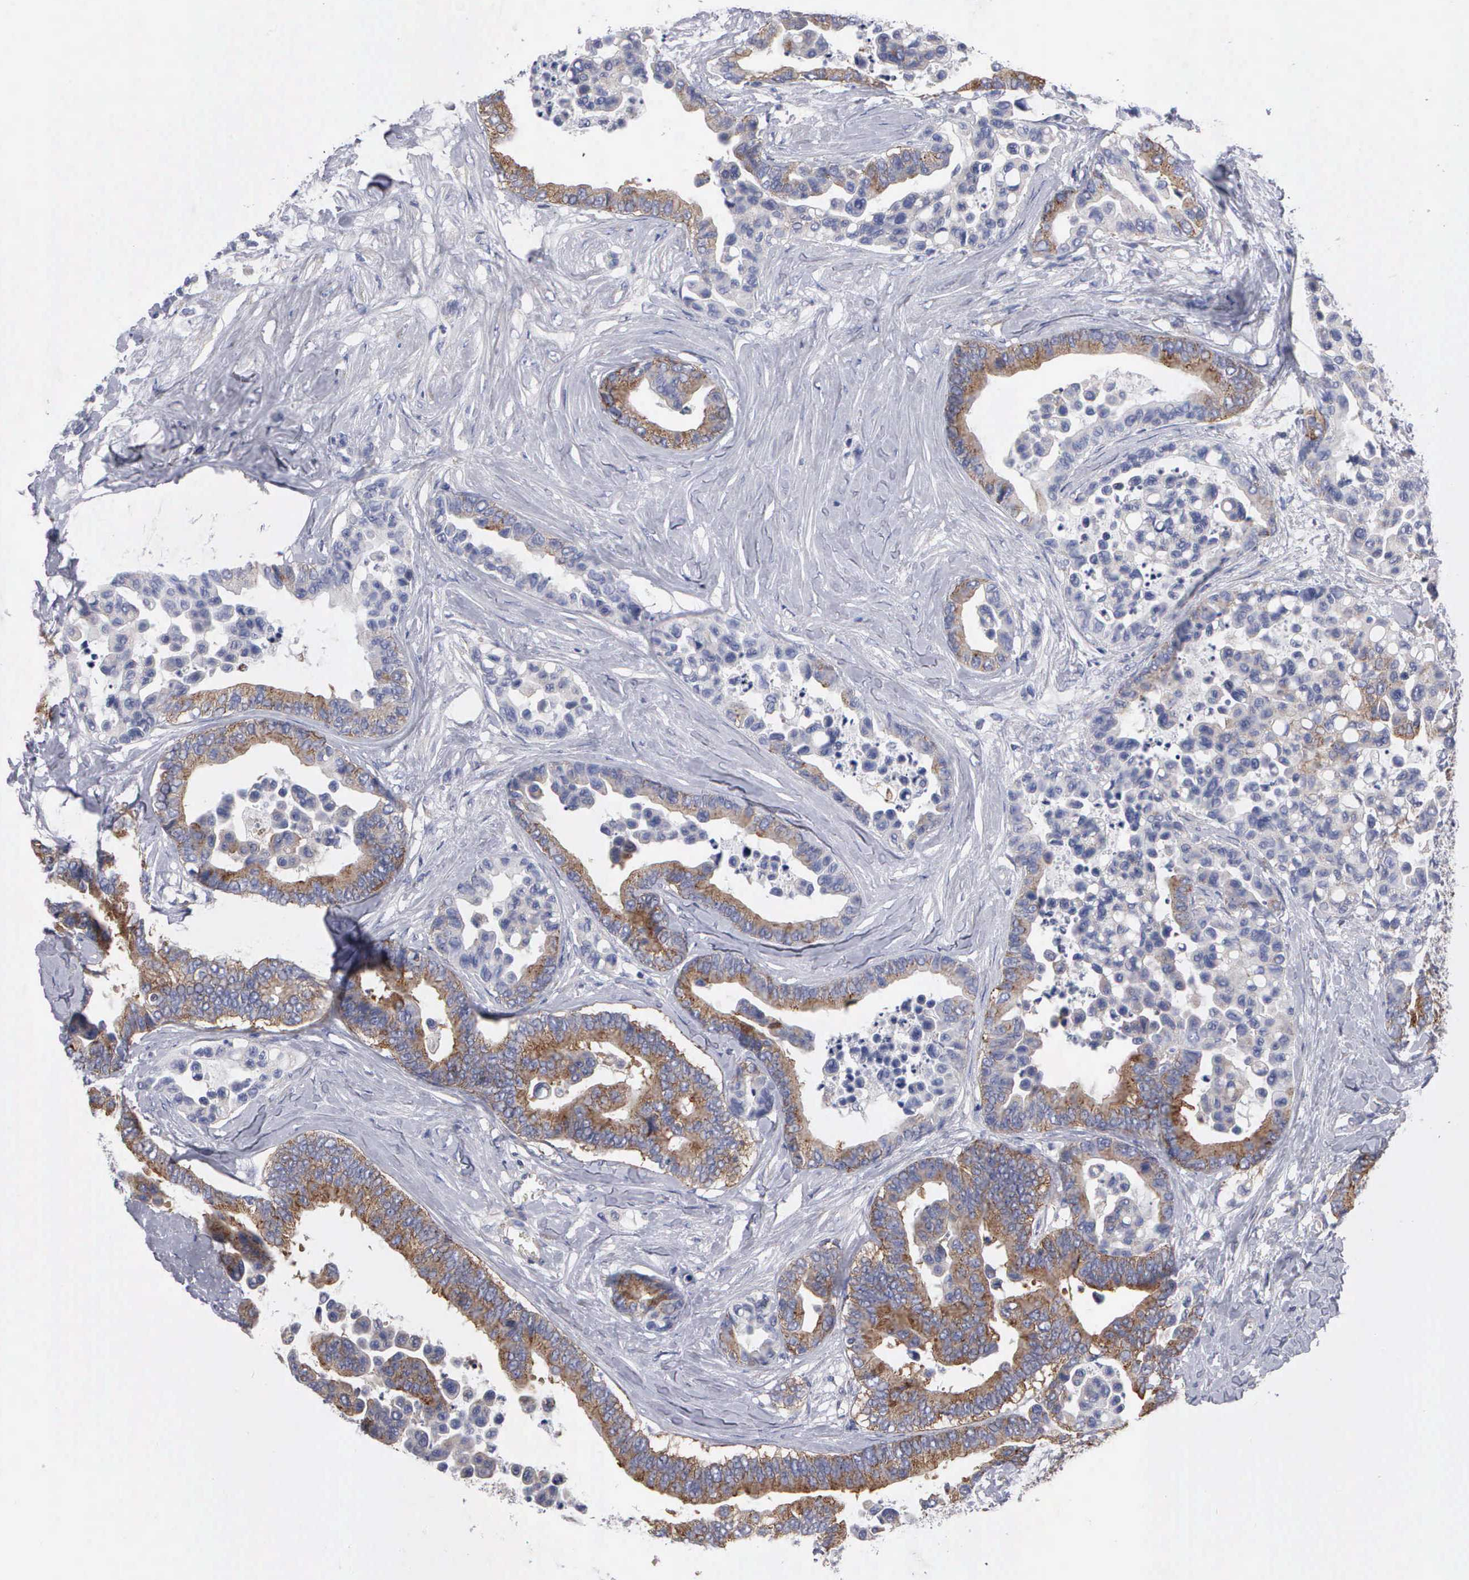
{"staining": {"intensity": "moderate", "quantity": "25%-75%", "location": "cytoplasmic/membranous"}, "tissue": "colorectal cancer", "cell_type": "Tumor cells", "image_type": "cancer", "snomed": [{"axis": "morphology", "description": "Adenocarcinoma, NOS"}, {"axis": "topography", "description": "Colon"}], "caption": "Colorectal cancer was stained to show a protein in brown. There is medium levels of moderate cytoplasmic/membranous staining in about 25%-75% of tumor cells. (DAB (3,3'-diaminobenzidine) IHC, brown staining for protein, blue staining for nuclei).", "gene": "TXLNG", "patient": {"sex": "male", "age": 82}}